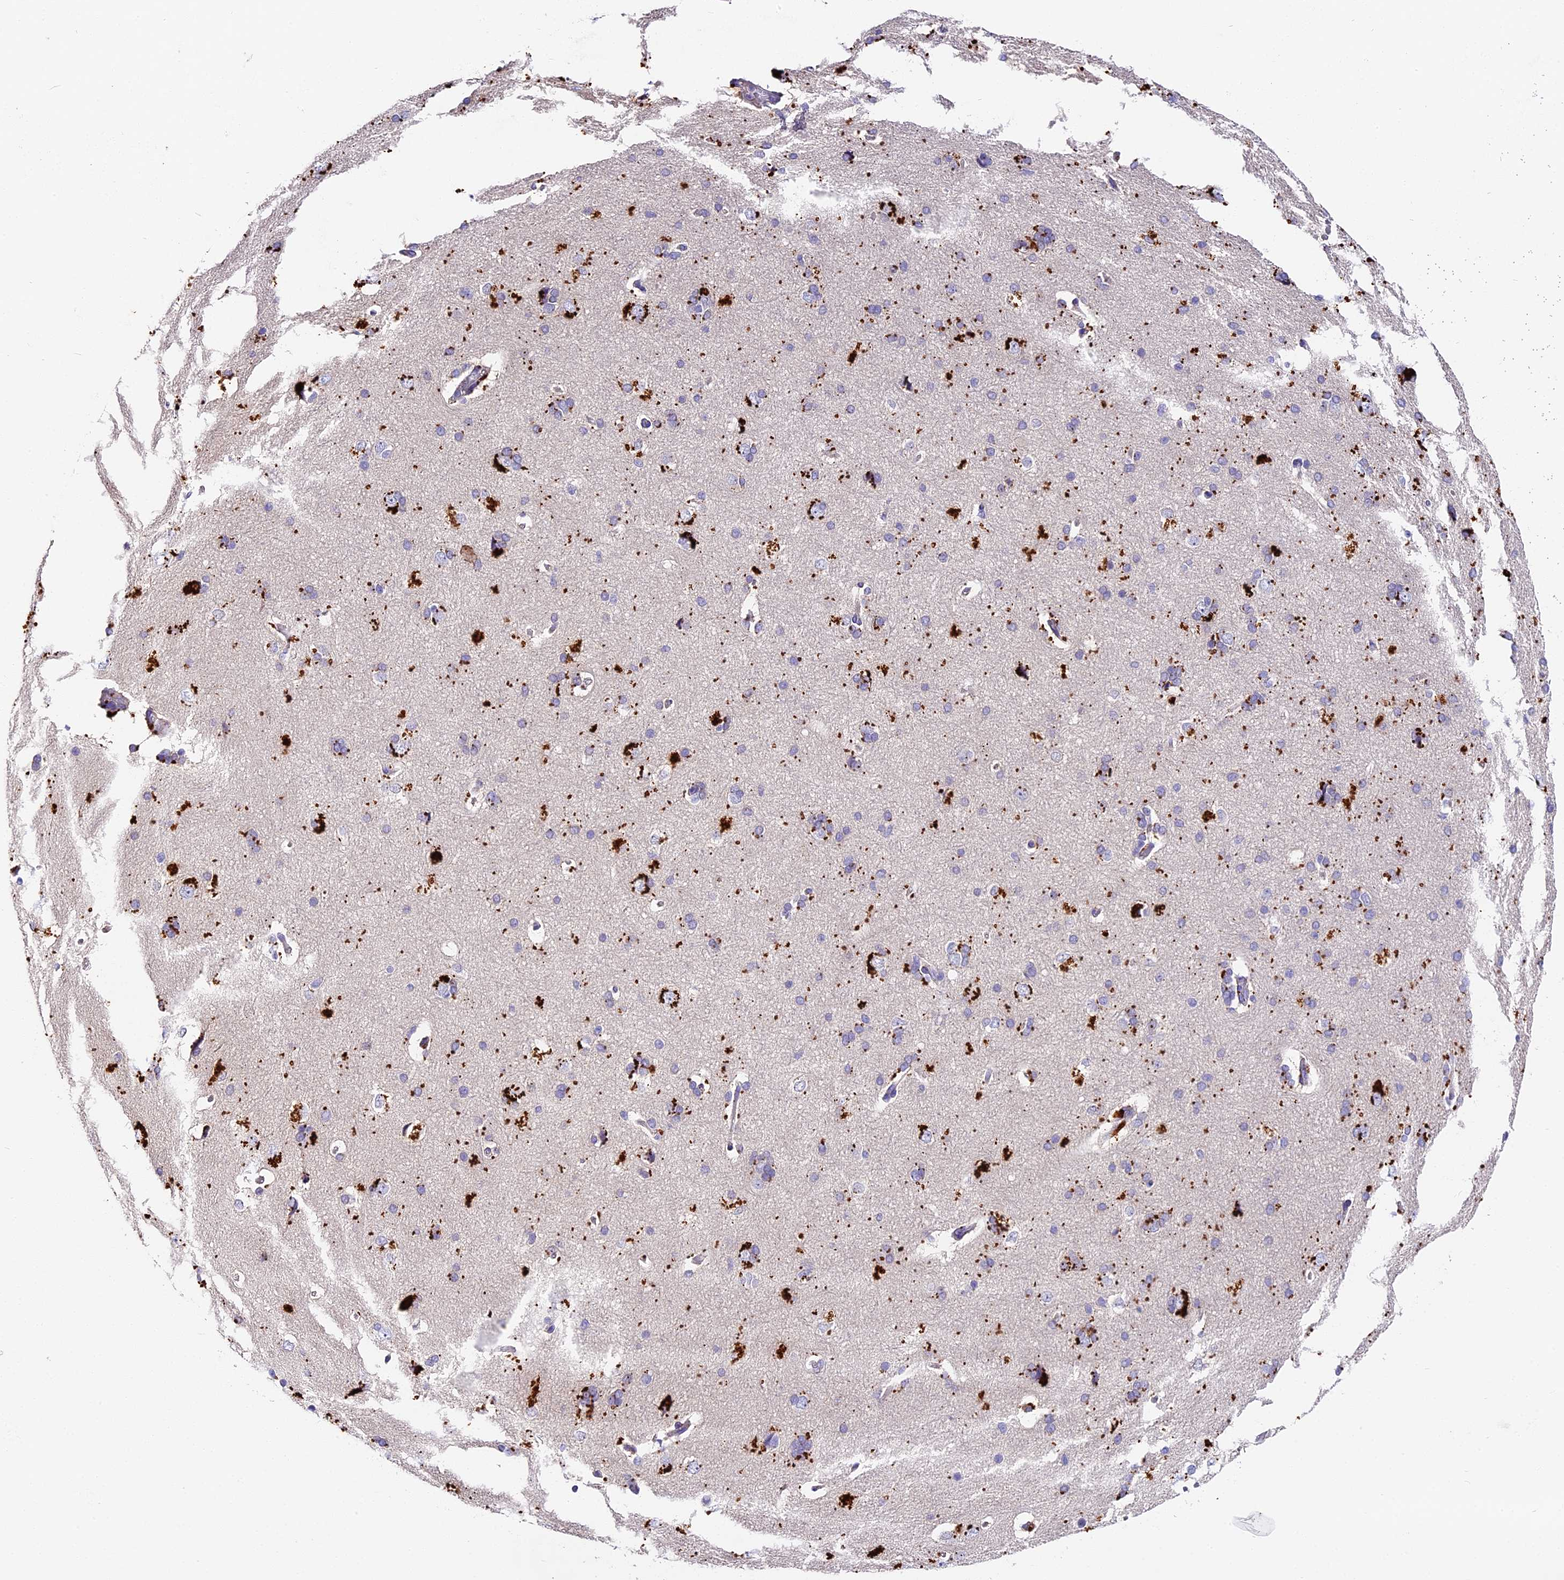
{"staining": {"intensity": "negative", "quantity": "none", "location": "none"}, "tissue": "cerebral cortex", "cell_type": "Endothelial cells", "image_type": "normal", "snomed": [{"axis": "morphology", "description": "Normal tissue, NOS"}, {"axis": "topography", "description": "Cerebral cortex"}], "caption": "DAB (3,3'-diaminobenzidine) immunohistochemical staining of unremarkable cerebral cortex shows no significant positivity in endothelial cells.", "gene": "LYPD6", "patient": {"sex": "male", "age": 62}}